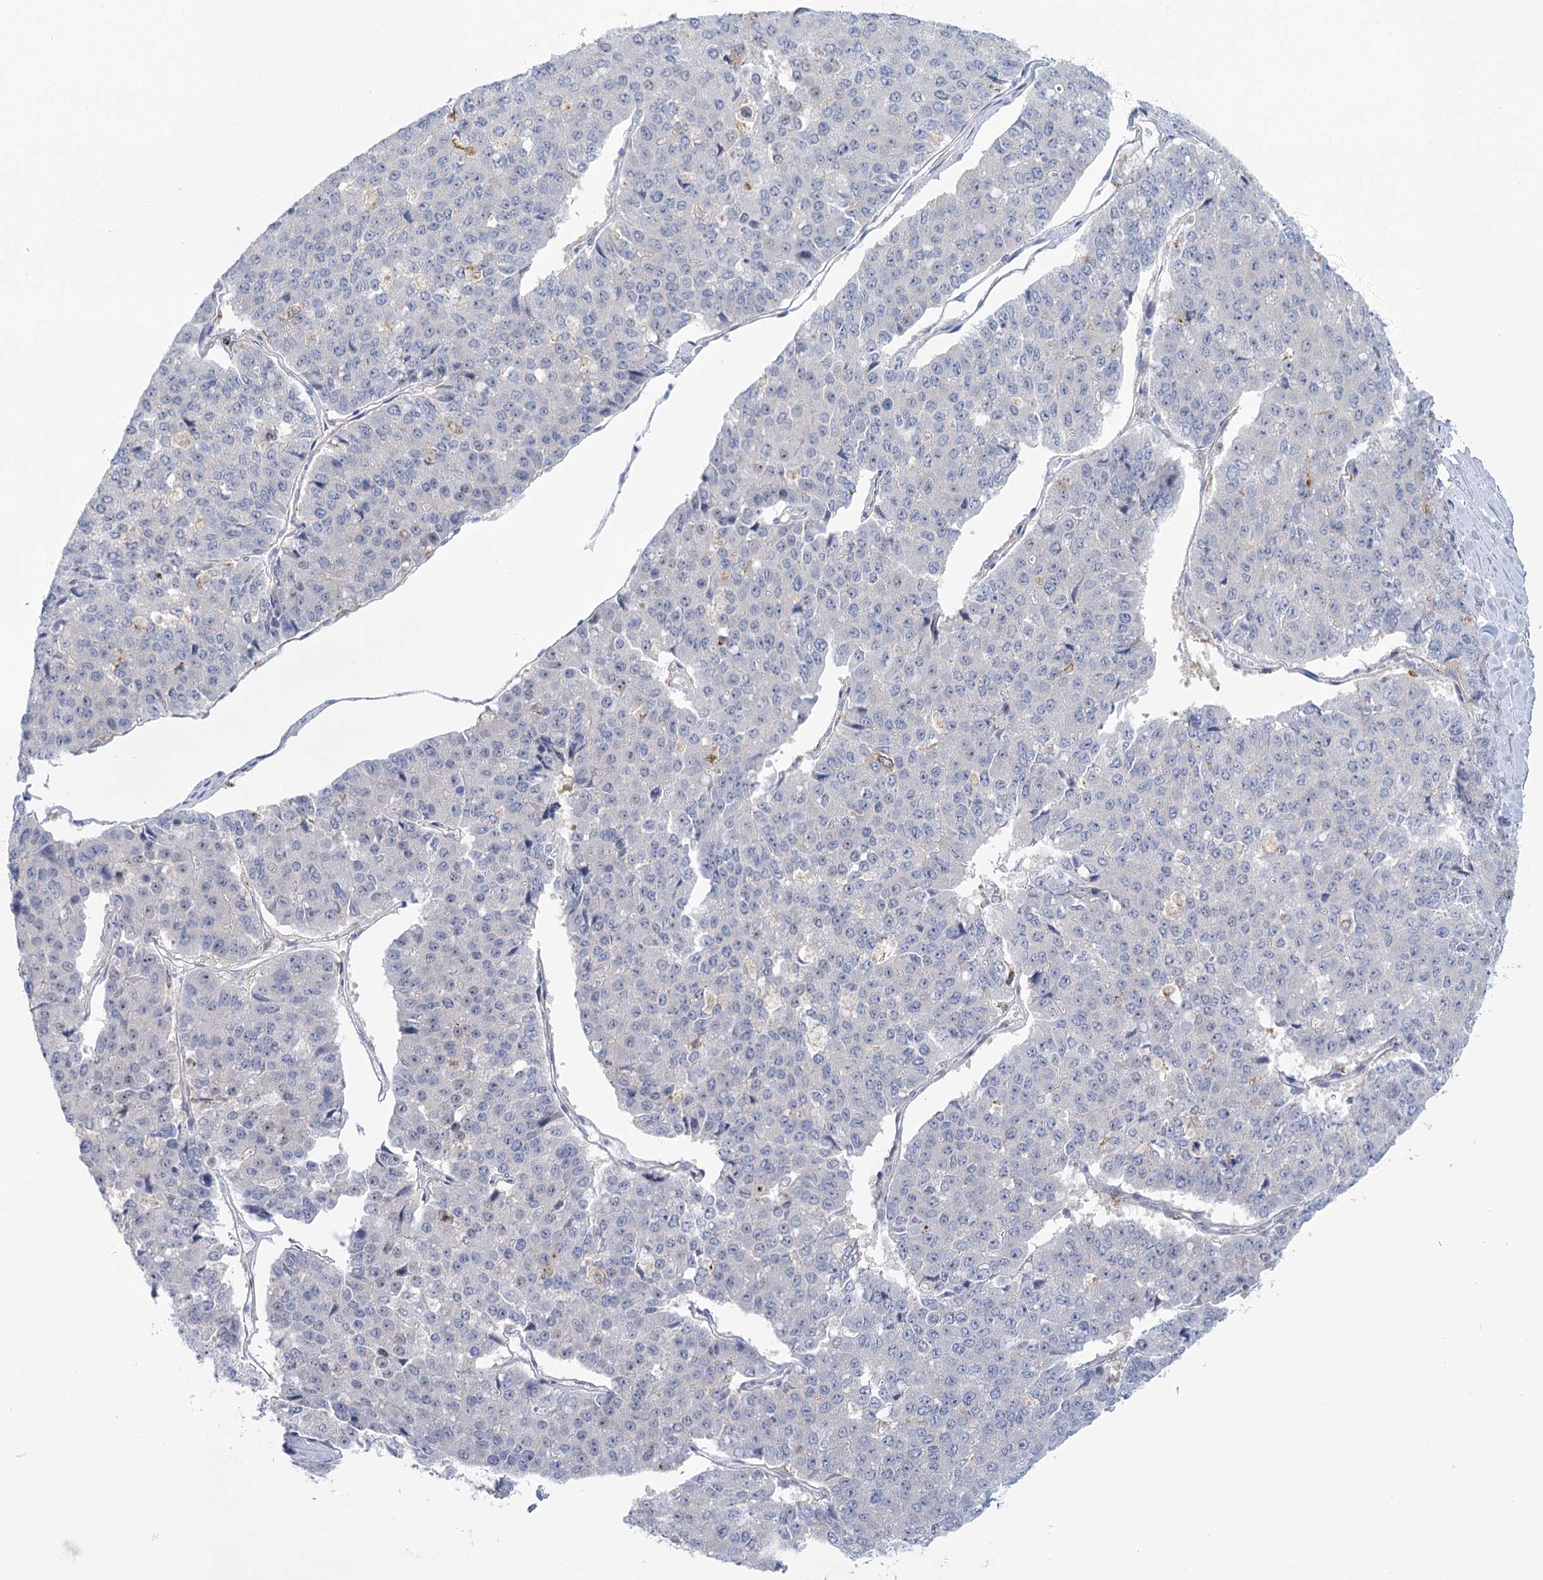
{"staining": {"intensity": "negative", "quantity": "none", "location": "none"}, "tissue": "pancreatic cancer", "cell_type": "Tumor cells", "image_type": "cancer", "snomed": [{"axis": "morphology", "description": "Adenocarcinoma, NOS"}, {"axis": "topography", "description": "Pancreas"}], "caption": "This micrograph is of pancreatic cancer (adenocarcinoma) stained with immunohistochemistry to label a protein in brown with the nuclei are counter-stained blue. There is no expression in tumor cells.", "gene": "CCDC88A", "patient": {"sex": "male", "age": 50}}